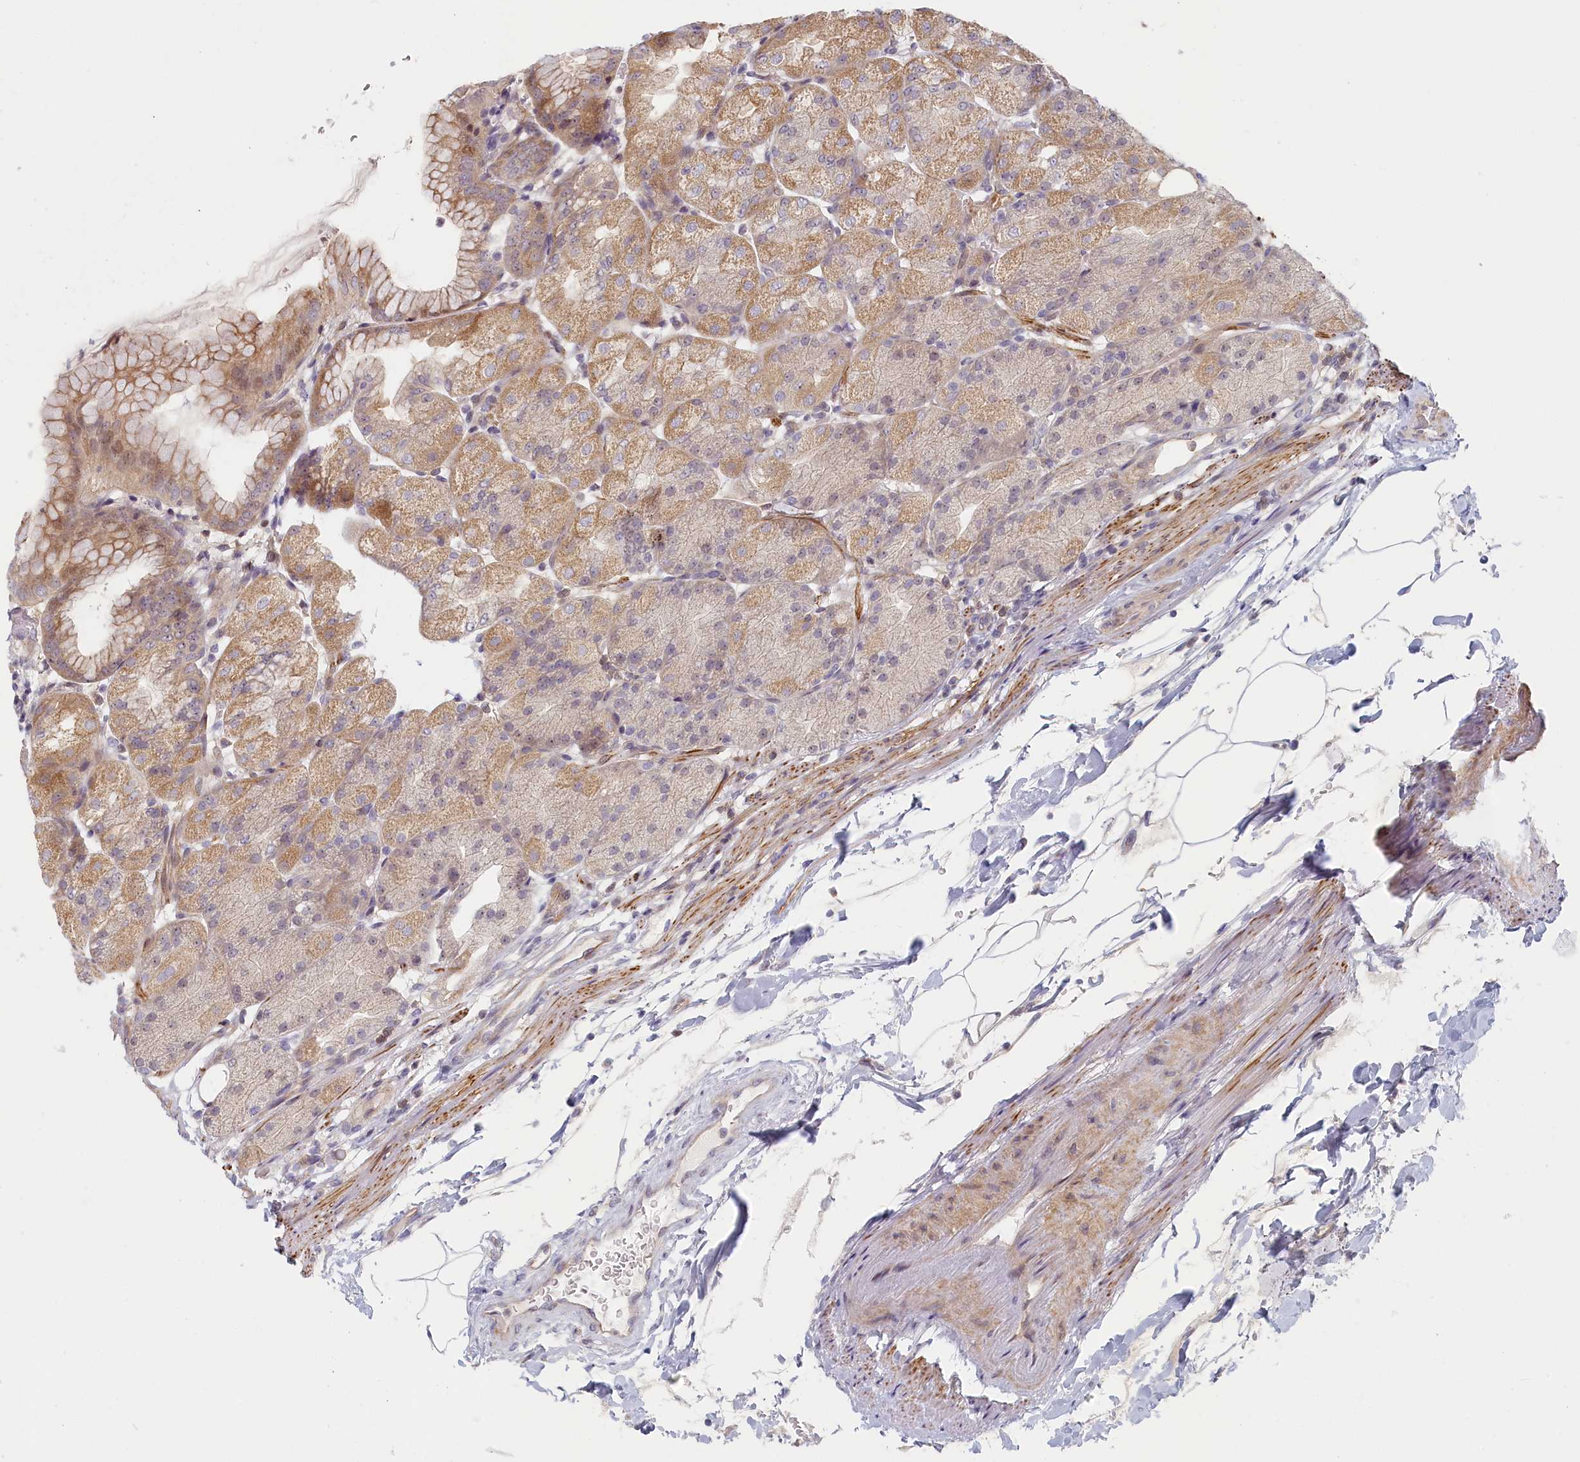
{"staining": {"intensity": "weak", "quantity": "25%-75%", "location": "cytoplasmic/membranous,nuclear"}, "tissue": "stomach", "cell_type": "Glandular cells", "image_type": "normal", "snomed": [{"axis": "morphology", "description": "Normal tissue, NOS"}, {"axis": "topography", "description": "Stomach, upper"}, {"axis": "topography", "description": "Stomach, lower"}], "caption": "DAB immunohistochemical staining of normal human stomach displays weak cytoplasmic/membranous,nuclear protein expression in about 25%-75% of glandular cells.", "gene": "INTS4", "patient": {"sex": "male", "age": 62}}